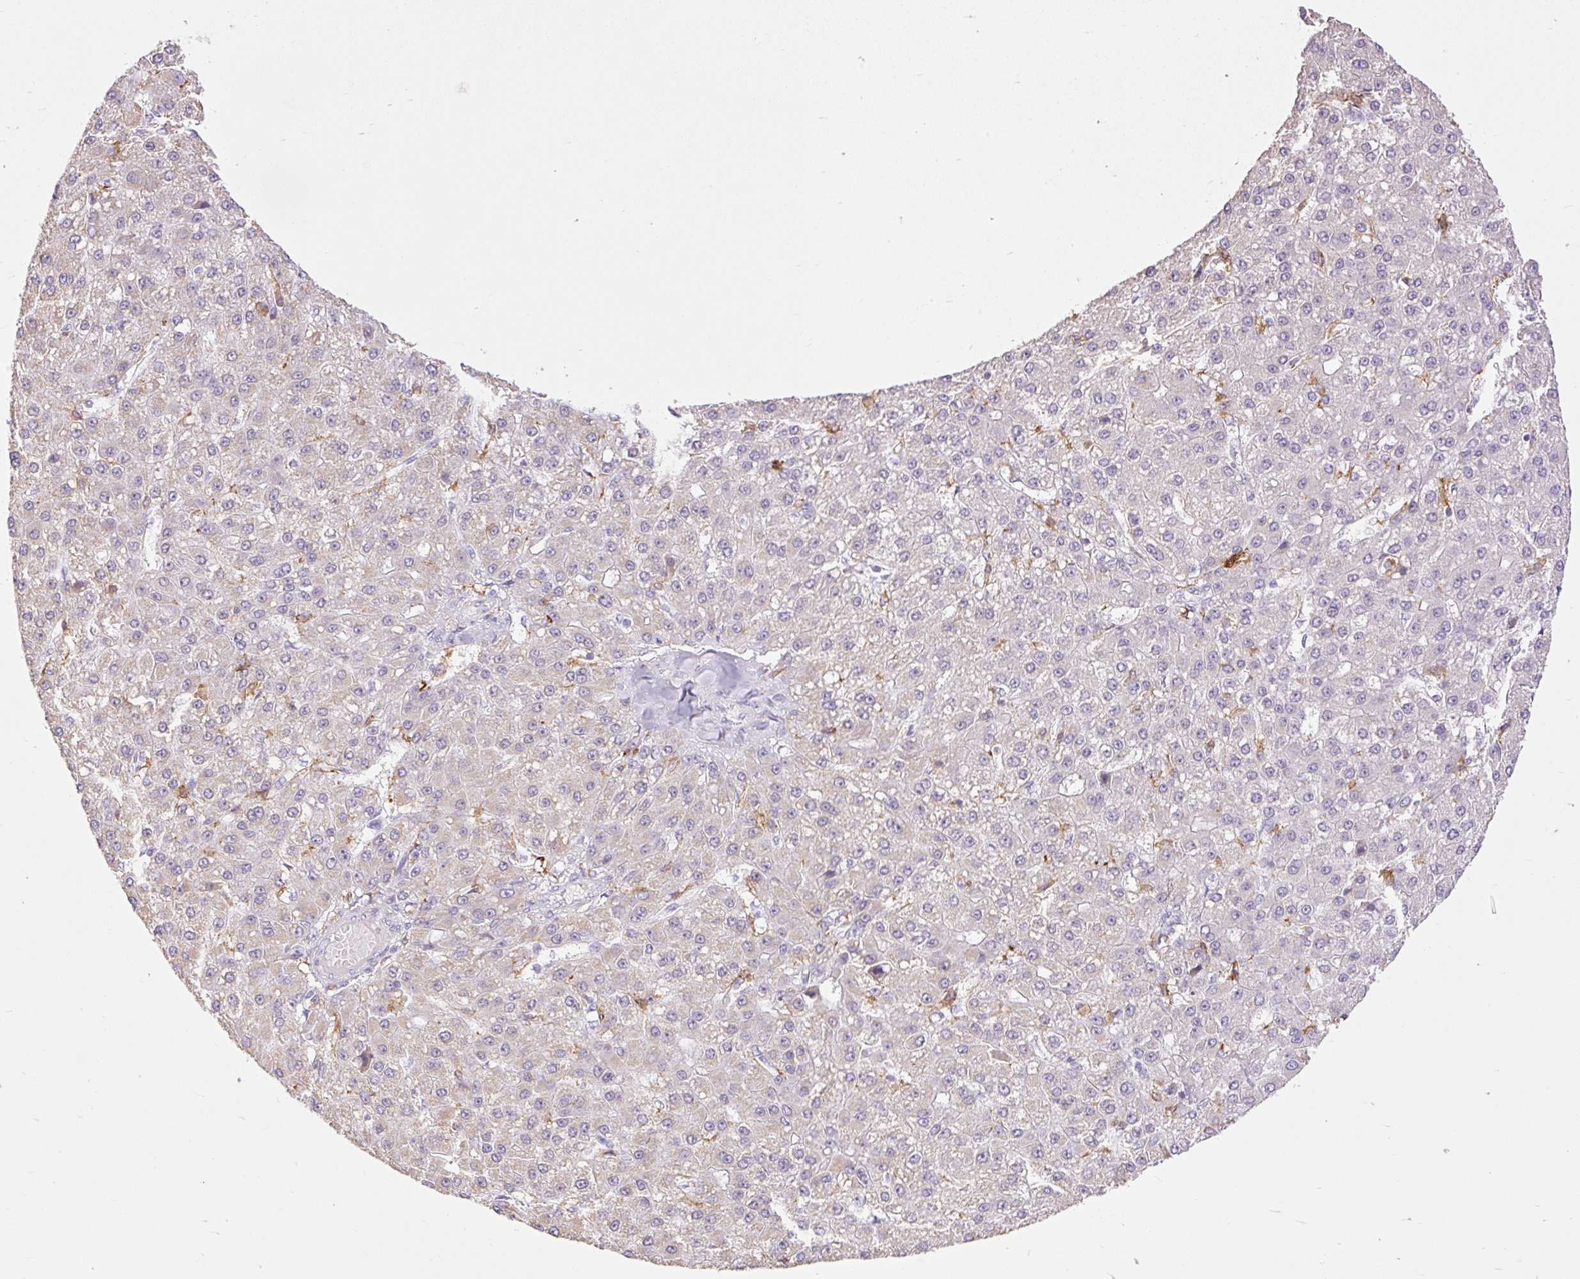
{"staining": {"intensity": "negative", "quantity": "none", "location": "none"}, "tissue": "liver cancer", "cell_type": "Tumor cells", "image_type": "cancer", "snomed": [{"axis": "morphology", "description": "Carcinoma, Hepatocellular, NOS"}, {"axis": "topography", "description": "Liver"}], "caption": "DAB immunohistochemical staining of hepatocellular carcinoma (liver) shows no significant expression in tumor cells. (Stains: DAB (3,3'-diaminobenzidine) immunohistochemistry (IHC) with hematoxylin counter stain, Microscopy: brightfield microscopy at high magnification).", "gene": "SIGLEC1", "patient": {"sex": "male", "age": 67}}